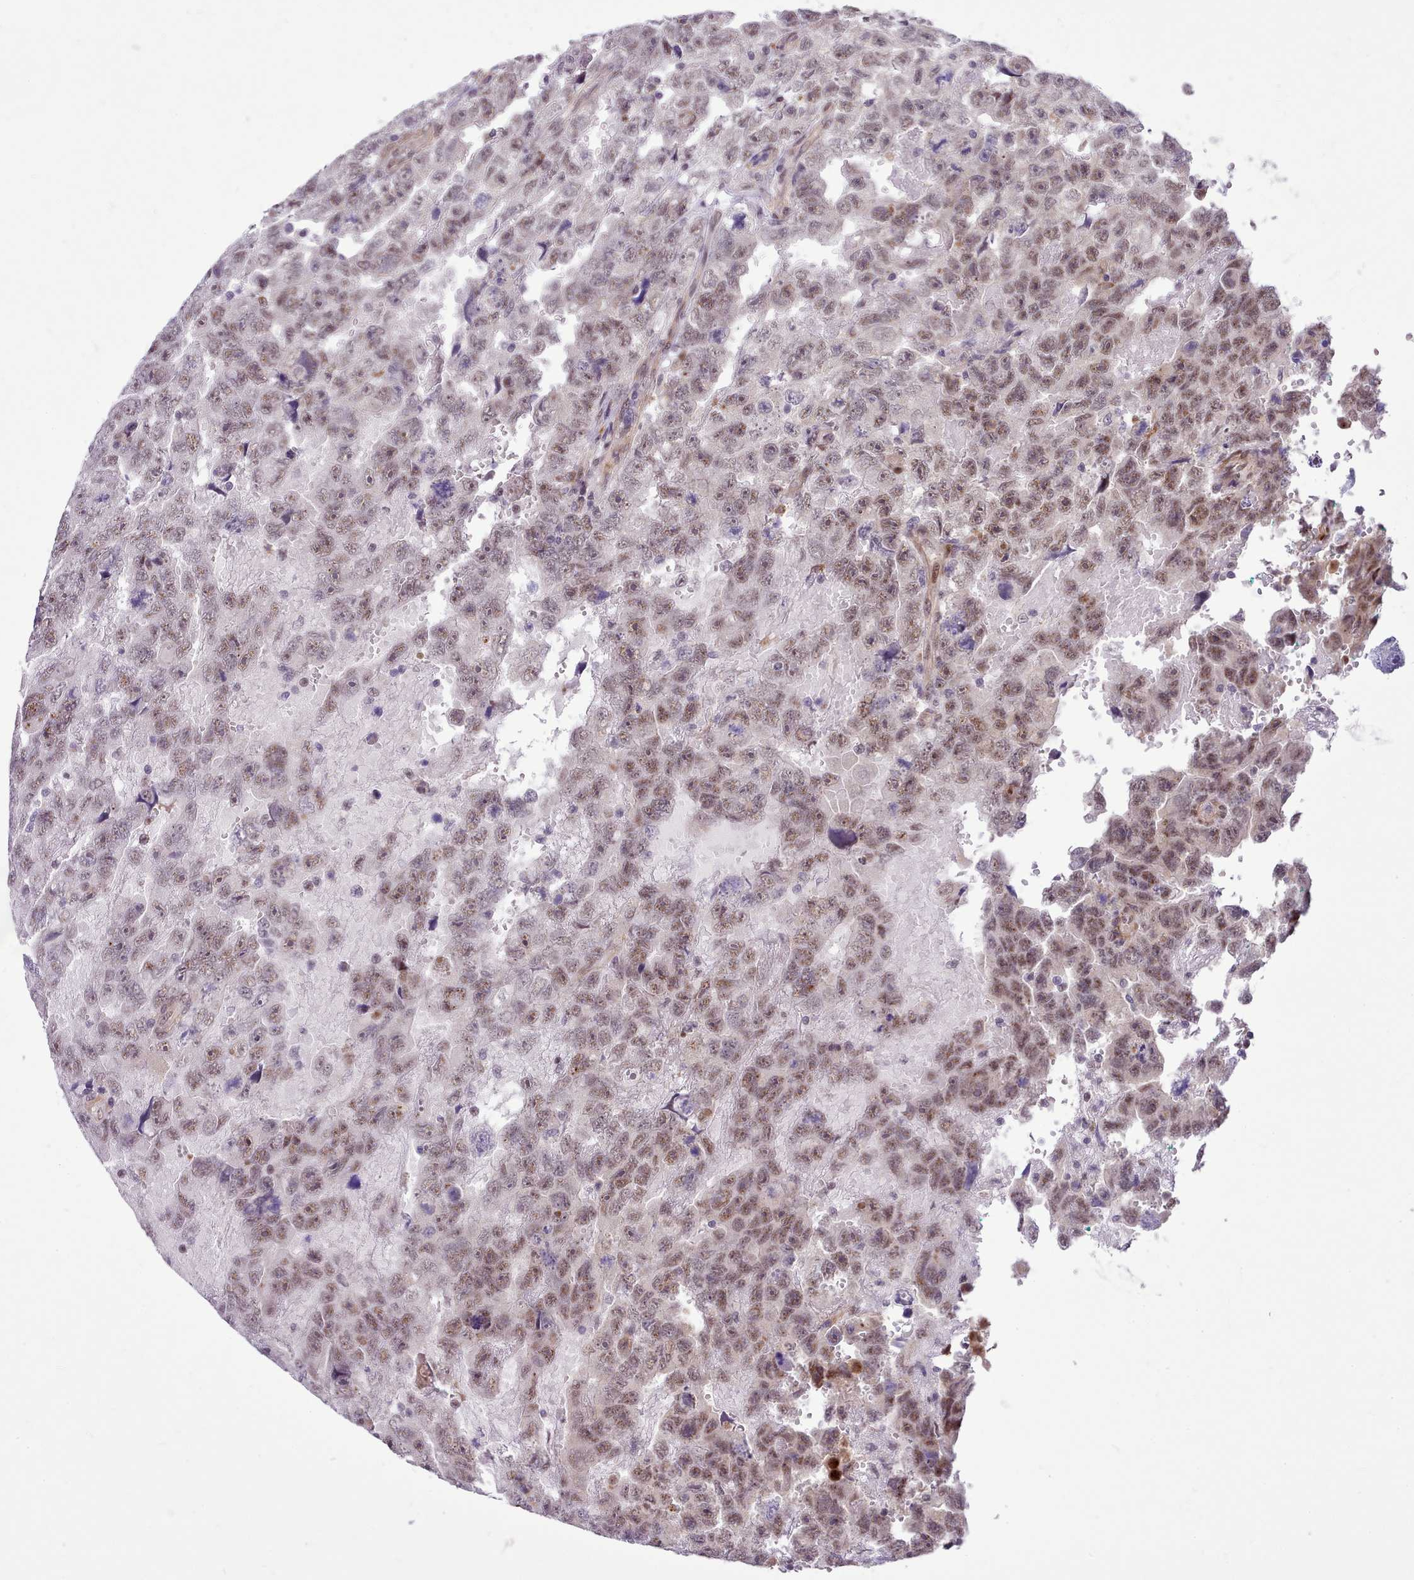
{"staining": {"intensity": "moderate", "quantity": "25%-75%", "location": "nuclear"}, "tissue": "testis cancer", "cell_type": "Tumor cells", "image_type": "cancer", "snomed": [{"axis": "morphology", "description": "Carcinoma, Embryonal, NOS"}, {"axis": "topography", "description": "Testis"}], "caption": "Human testis cancer (embryonal carcinoma) stained with a protein marker displays moderate staining in tumor cells.", "gene": "HOXB7", "patient": {"sex": "male", "age": 45}}